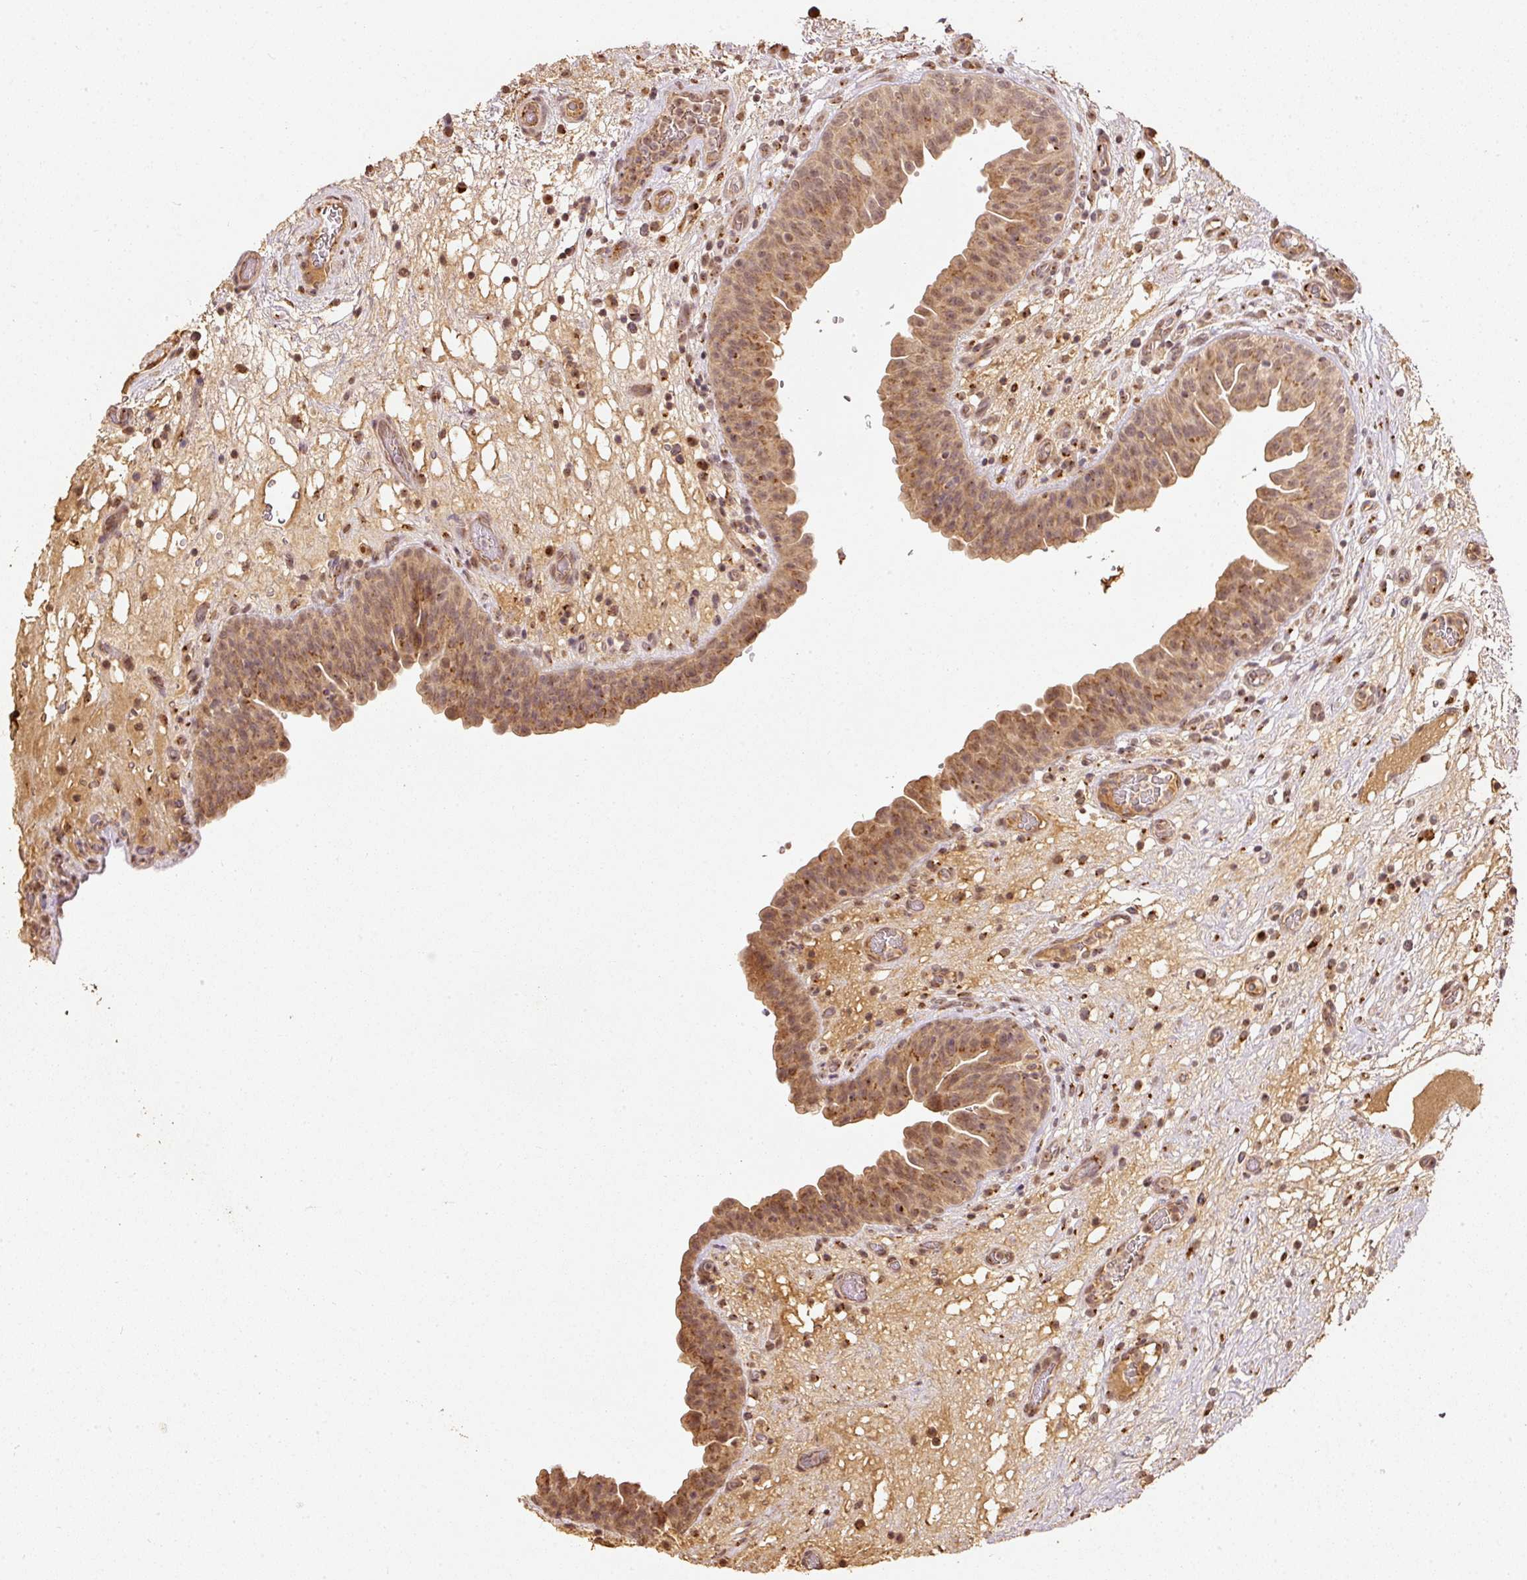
{"staining": {"intensity": "moderate", "quantity": ">75%", "location": "cytoplasmic/membranous"}, "tissue": "urinary bladder", "cell_type": "Urothelial cells", "image_type": "normal", "snomed": [{"axis": "morphology", "description": "Normal tissue, NOS"}, {"axis": "topography", "description": "Urinary bladder"}], "caption": "A micrograph of urinary bladder stained for a protein demonstrates moderate cytoplasmic/membranous brown staining in urothelial cells.", "gene": "FUT8", "patient": {"sex": "male", "age": 71}}